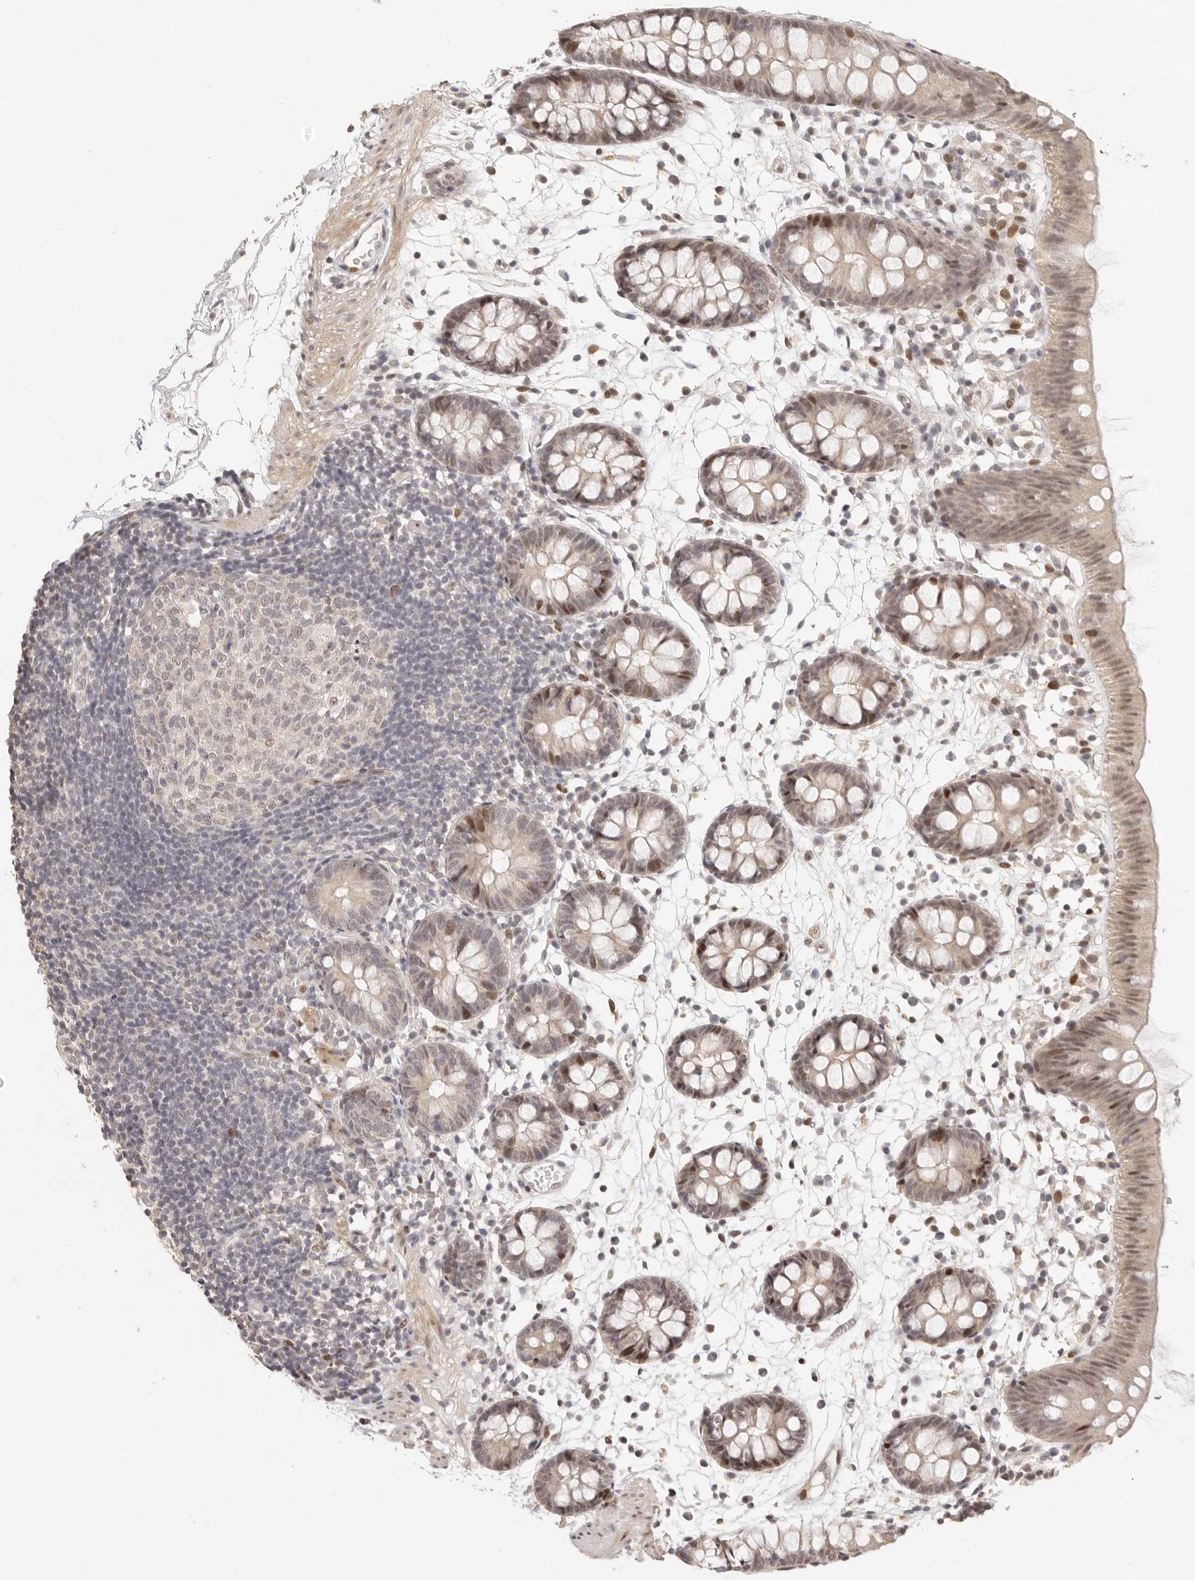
{"staining": {"intensity": "weak", "quantity": ">75%", "location": "nuclear"}, "tissue": "colon", "cell_type": "Endothelial cells", "image_type": "normal", "snomed": [{"axis": "morphology", "description": "Normal tissue, NOS"}, {"axis": "topography", "description": "Colon"}], "caption": "Endothelial cells exhibit low levels of weak nuclear staining in approximately >75% of cells in unremarkable human colon.", "gene": "GPBP1L1", "patient": {"sex": "male", "age": 56}}